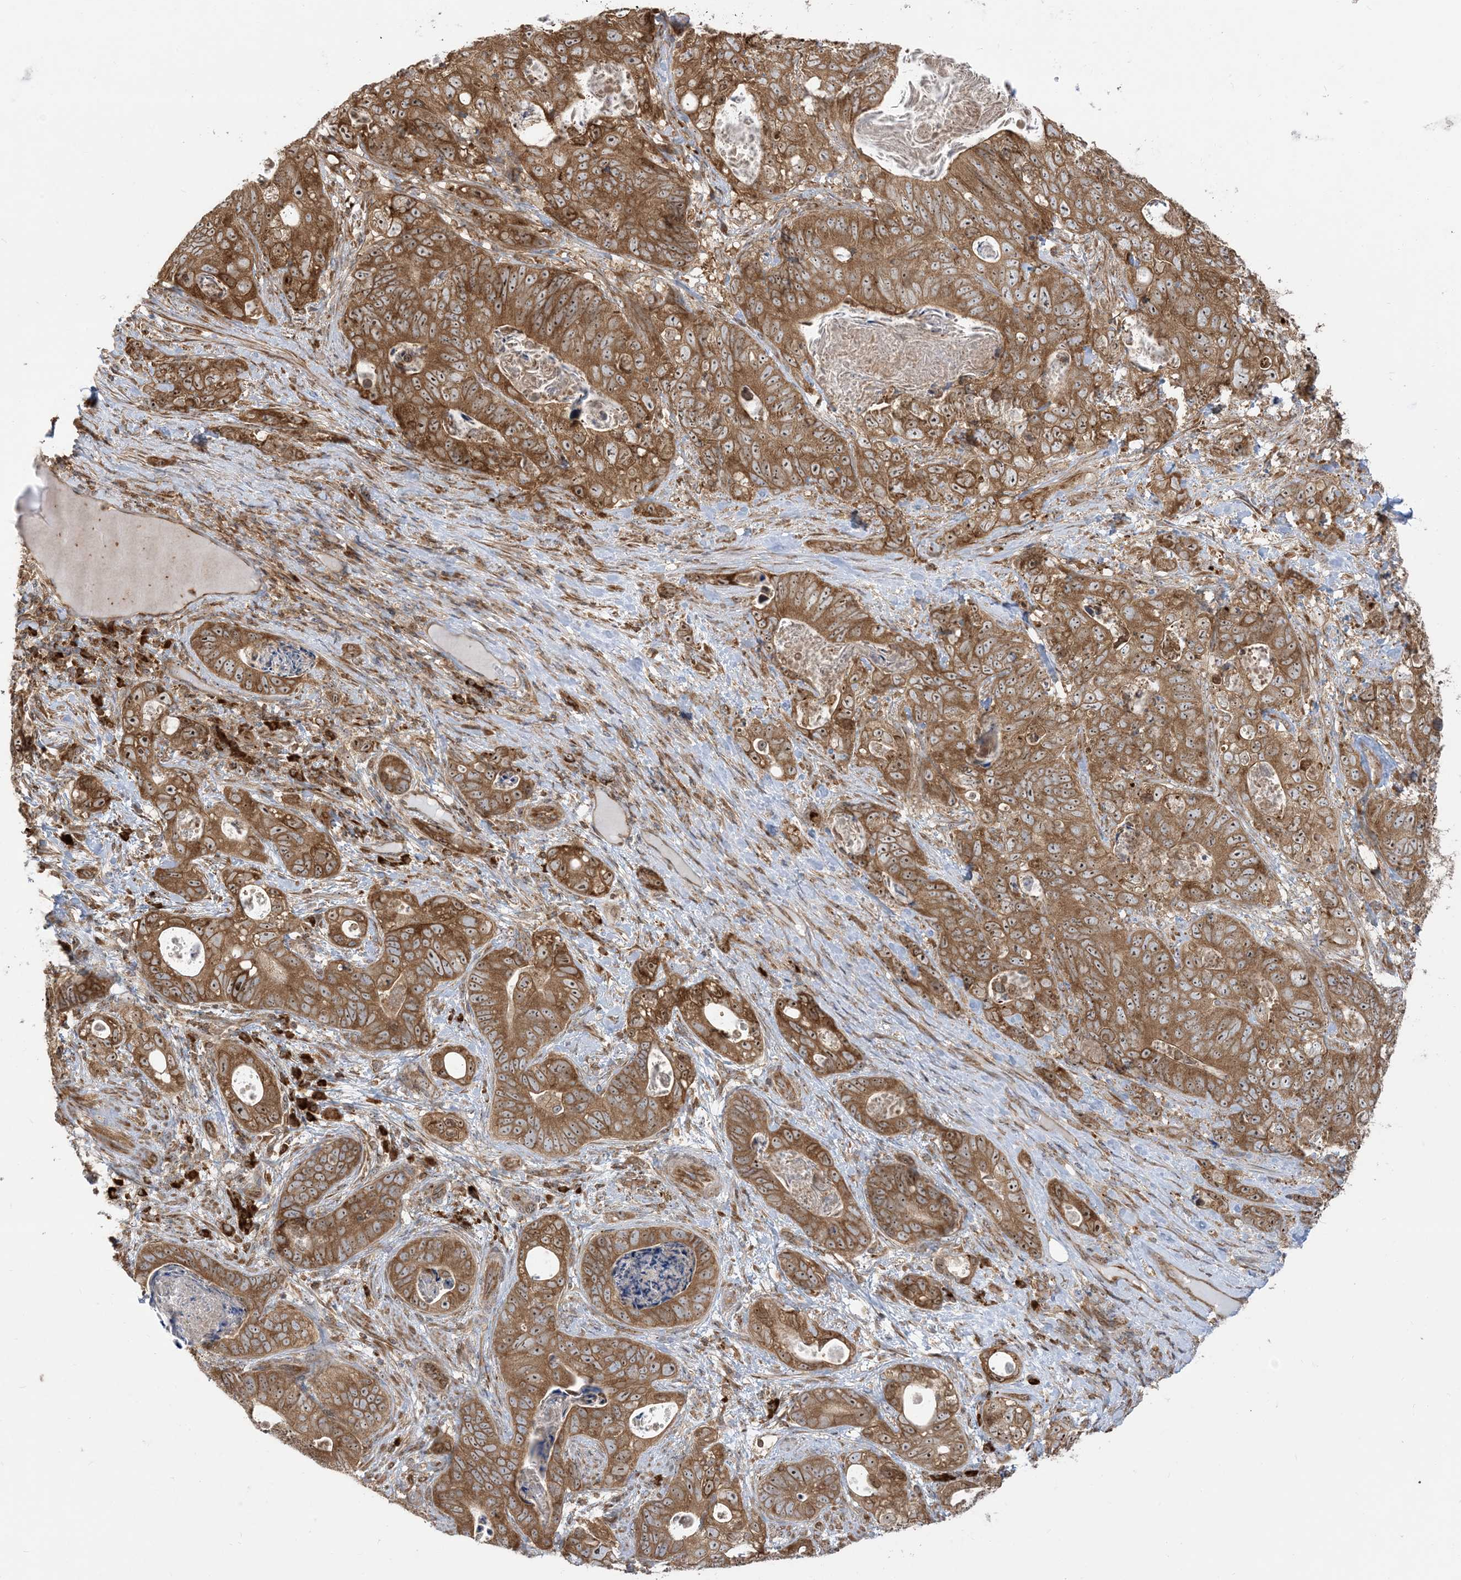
{"staining": {"intensity": "strong", "quantity": ">75%", "location": "cytoplasmic/membranous,nuclear"}, "tissue": "stomach cancer", "cell_type": "Tumor cells", "image_type": "cancer", "snomed": [{"axis": "morphology", "description": "Normal tissue, NOS"}, {"axis": "morphology", "description": "Adenocarcinoma, NOS"}, {"axis": "topography", "description": "Stomach"}], "caption": "Tumor cells demonstrate high levels of strong cytoplasmic/membranous and nuclear staining in approximately >75% of cells in human stomach cancer (adenocarcinoma). Nuclei are stained in blue.", "gene": "SRP72", "patient": {"sex": "female", "age": 89}}